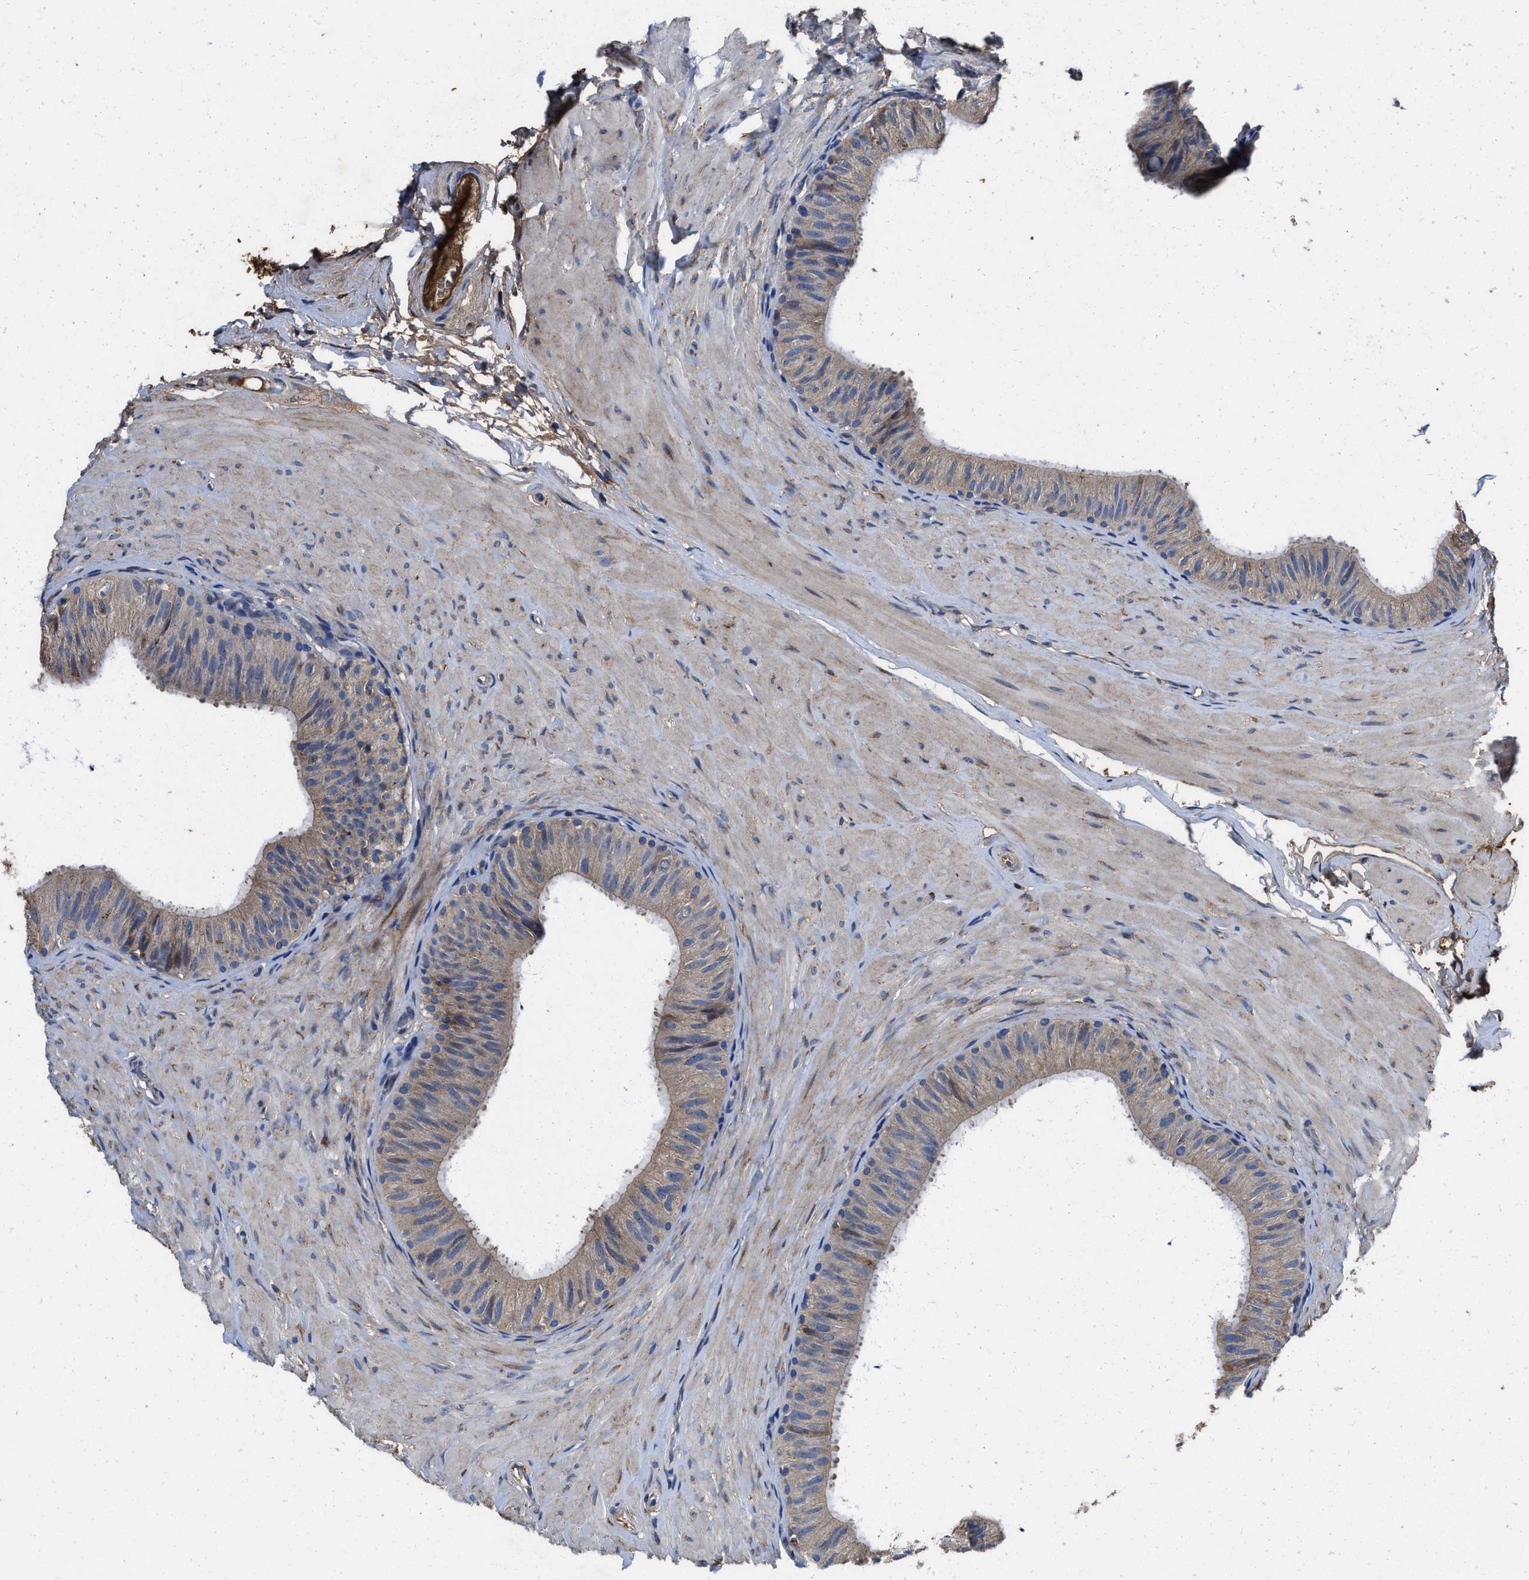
{"staining": {"intensity": "weak", "quantity": "<25%", "location": "cytoplasmic/membranous"}, "tissue": "epididymis", "cell_type": "Glandular cells", "image_type": "normal", "snomed": [{"axis": "morphology", "description": "Normal tissue, NOS"}, {"axis": "topography", "description": "Epididymis"}], "caption": "The photomicrograph displays no staining of glandular cells in benign epididymis. (DAB (3,3'-diaminobenzidine) immunohistochemistry with hematoxylin counter stain).", "gene": "IDNK", "patient": {"sex": "male", "age": 34}}